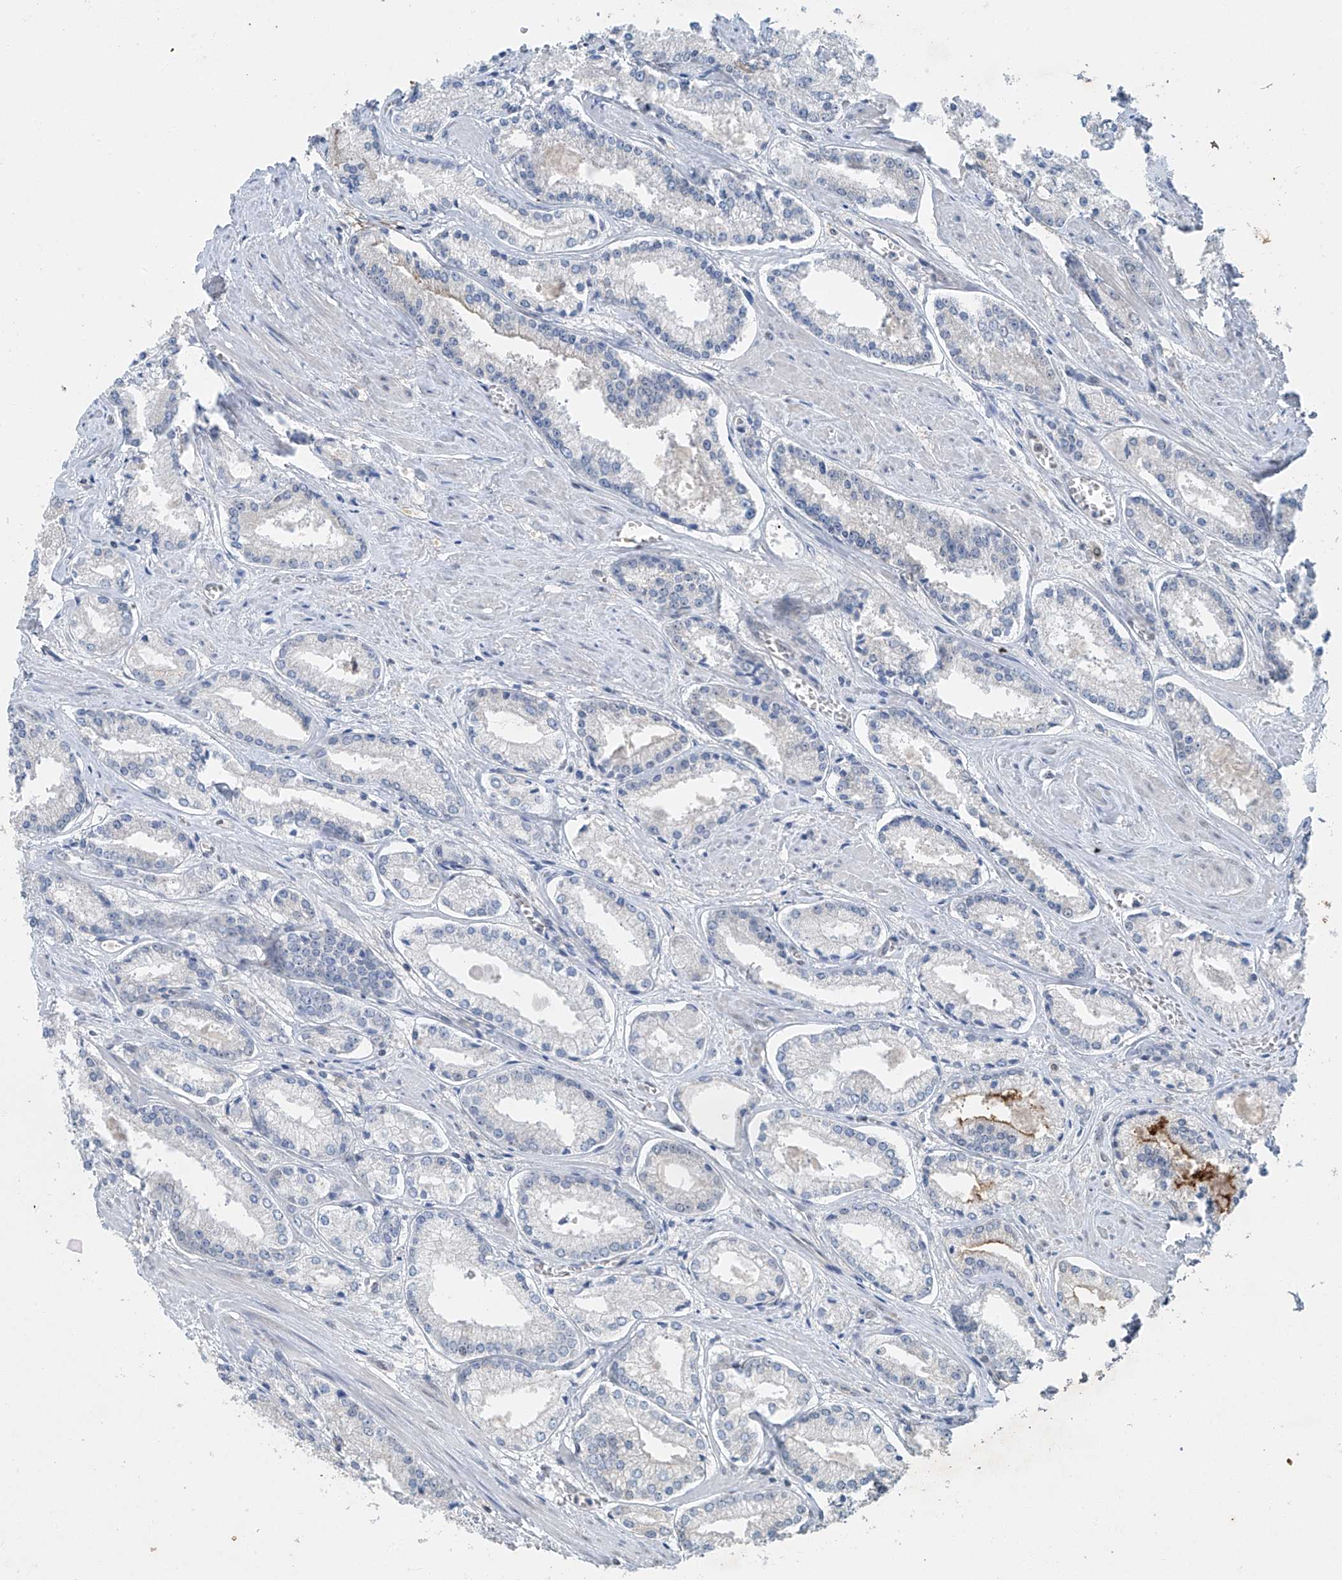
{"staining": {"intensity": "negative", "quantity": "none", "location": "none"}, "tissue": "prostate cancer", "cell_type": "Tumor cells", "image_type": "cancer", "snomed": [{"axis": "morphology", "description": "Adenocarcinoma, Low grade"}, {"axis": "topography", "description": "Prostate"}], "caption": "Tumor cells are negative for brown protein staining in adenocarcinoma (low-grade) (prostate).", "gene": "TAF8", "patient": {"sex": "male", "age": 54}}